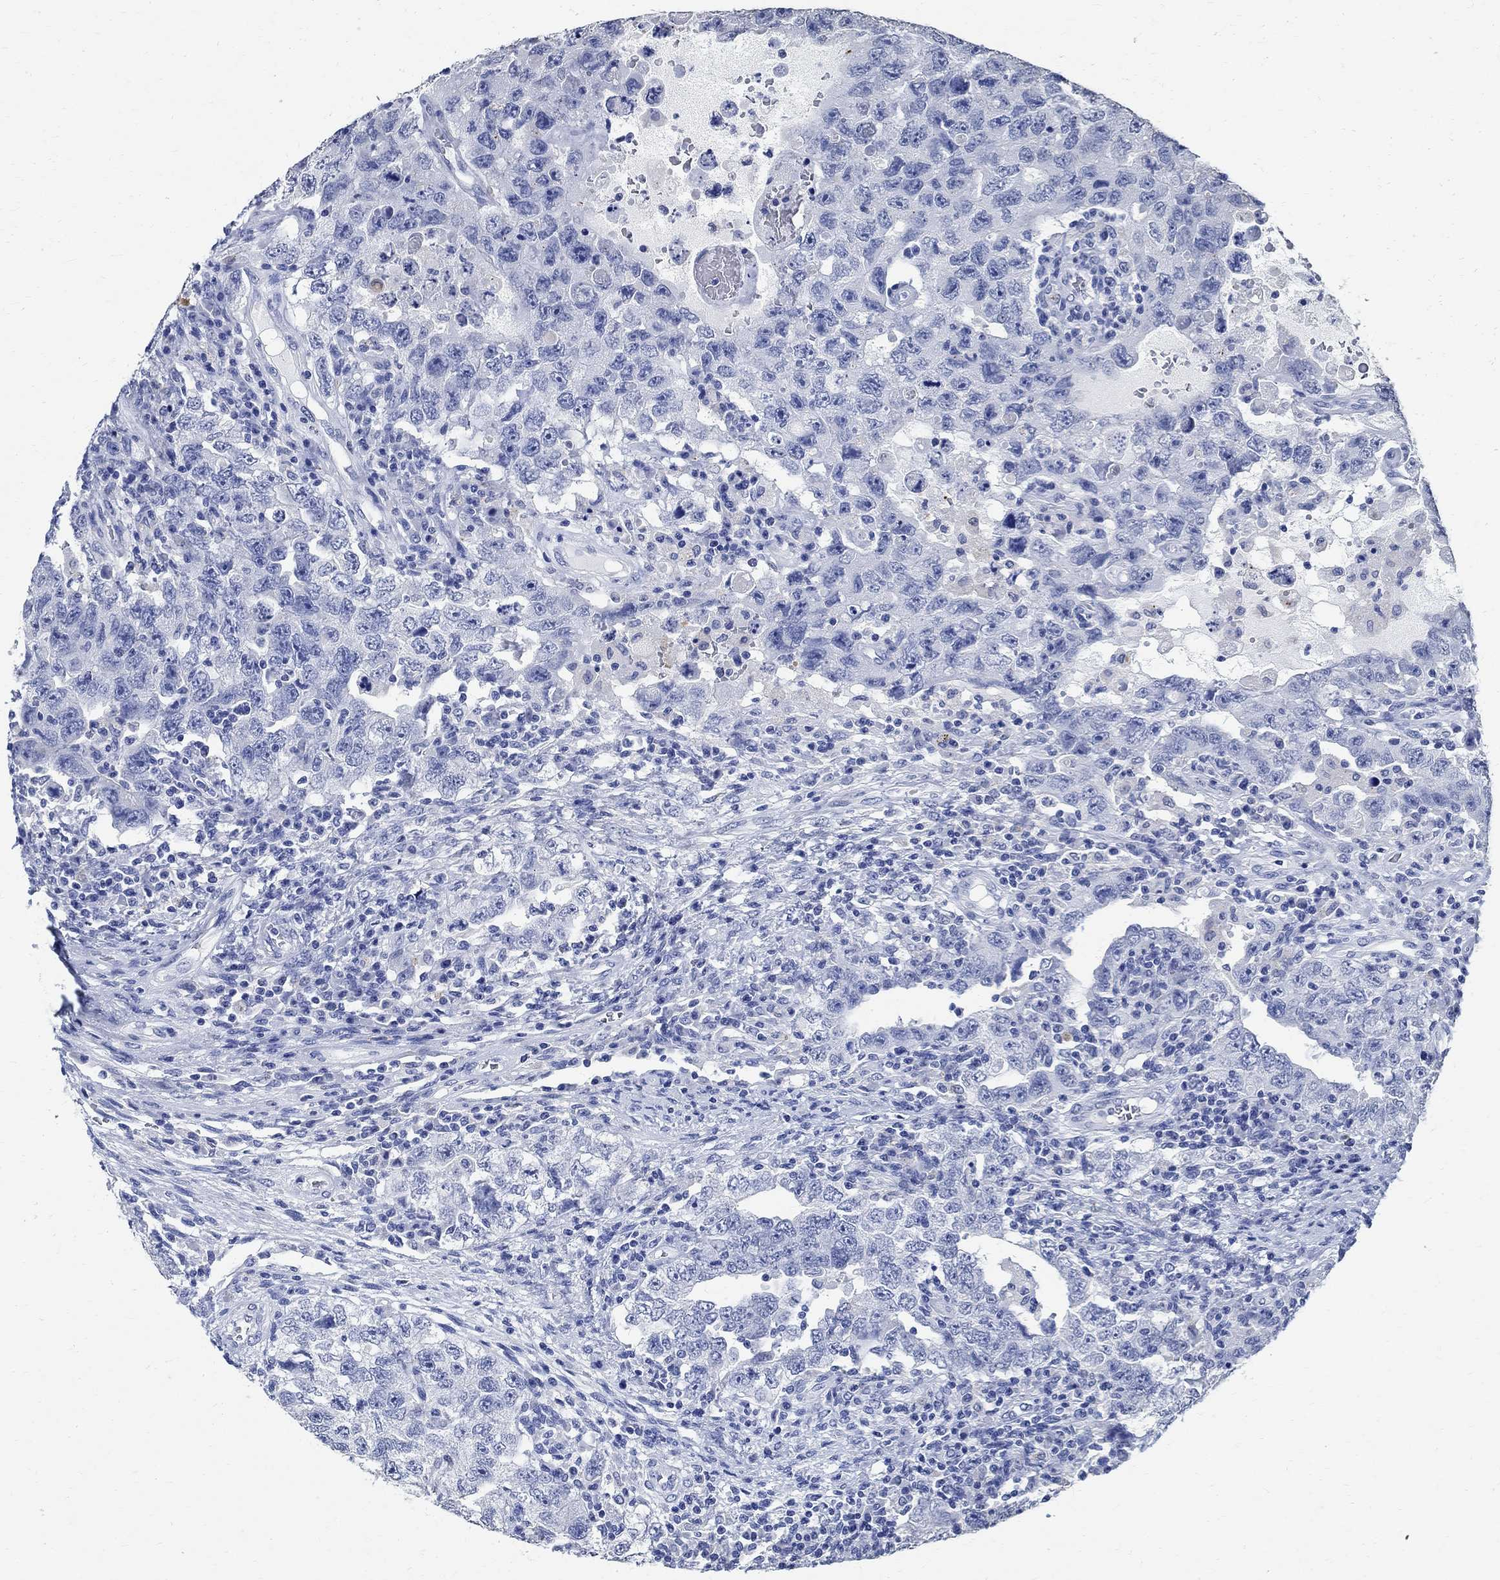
{"staining": {"intensity": "negative", "quantity": "none", "location": "none"}, "tissue": "testis cancer", "cell_type": "Tumor cells", "image_type": "cancer", "snomed": [{"axis": "morphology", "description": "Carcinoma, Embryonal, NOS"}, {"axis": "topography", "description": "Testis"}], "caption": "The histopathology image exhibits no significant positivity in tumor cells of testis cancer (embryonal carcinoma). (DAB (3,3'-diaminobenzidine) immunohistochemistry, high magnification).", "gene": "TMEM221", "patient": {"sex": "male", "age": 26}}